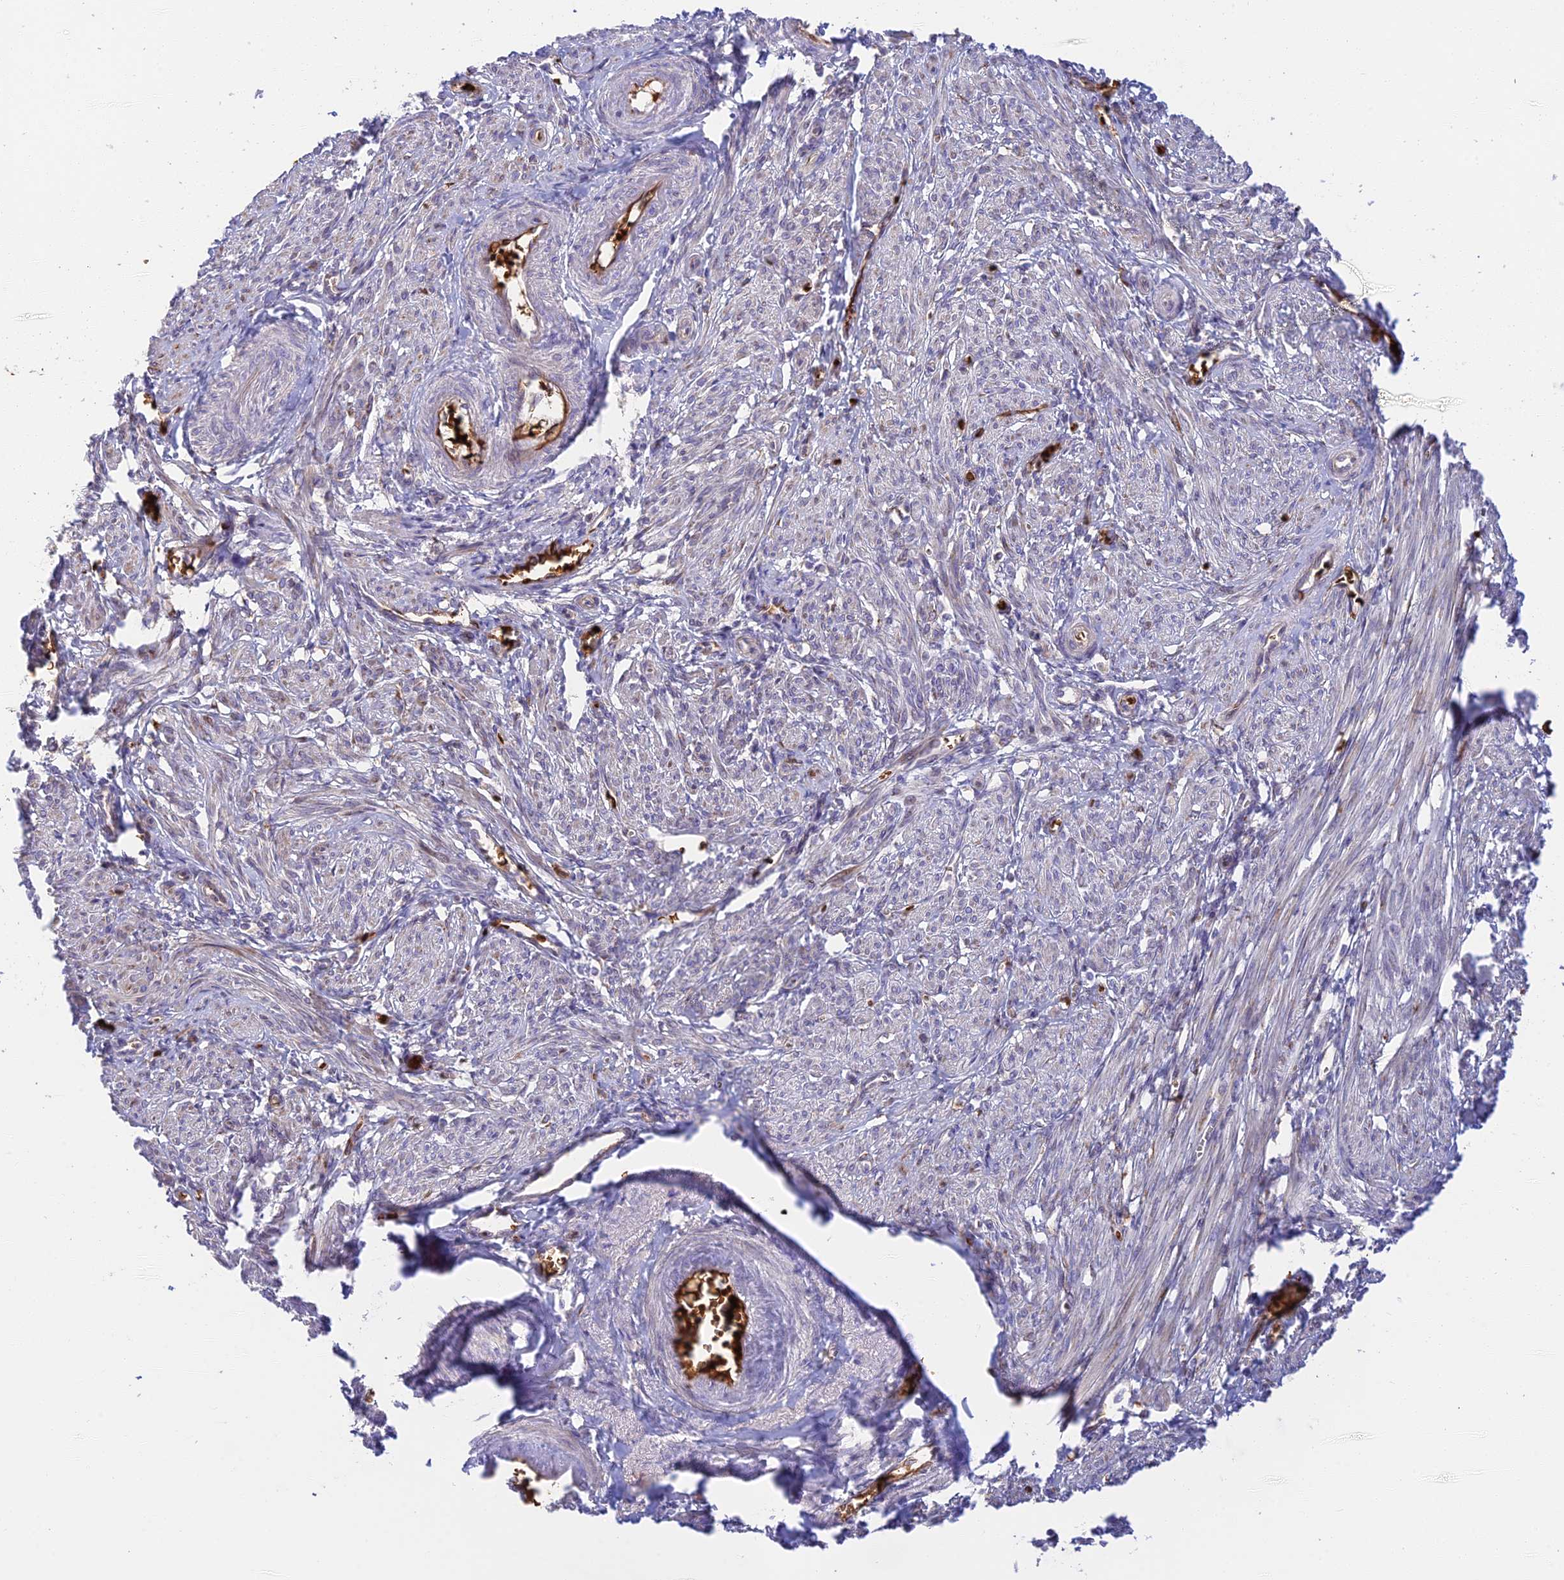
{"staining": {"intensity": "negative", "quantity": "none", "location": "none"}, "tissue": "smooth muscle", "cell_type": "Smooth muscle cells", "image_type": "normal", "snomed": [{"axis": "morphology", "description": "Normal tissue, NOS"}, {"axis": "topography", "description": "Smooth muscle"}], "caption": "Immunohistochemistry photomicrograph of benign smooth muscle: human smooth muscle stained with DAB (3,3'-diaminobenzidine) demonstrates no significant protein positivity in smooth muscle cells.", "gene": "UFSP2", "patient": {"sex": "female", "age": 39}}